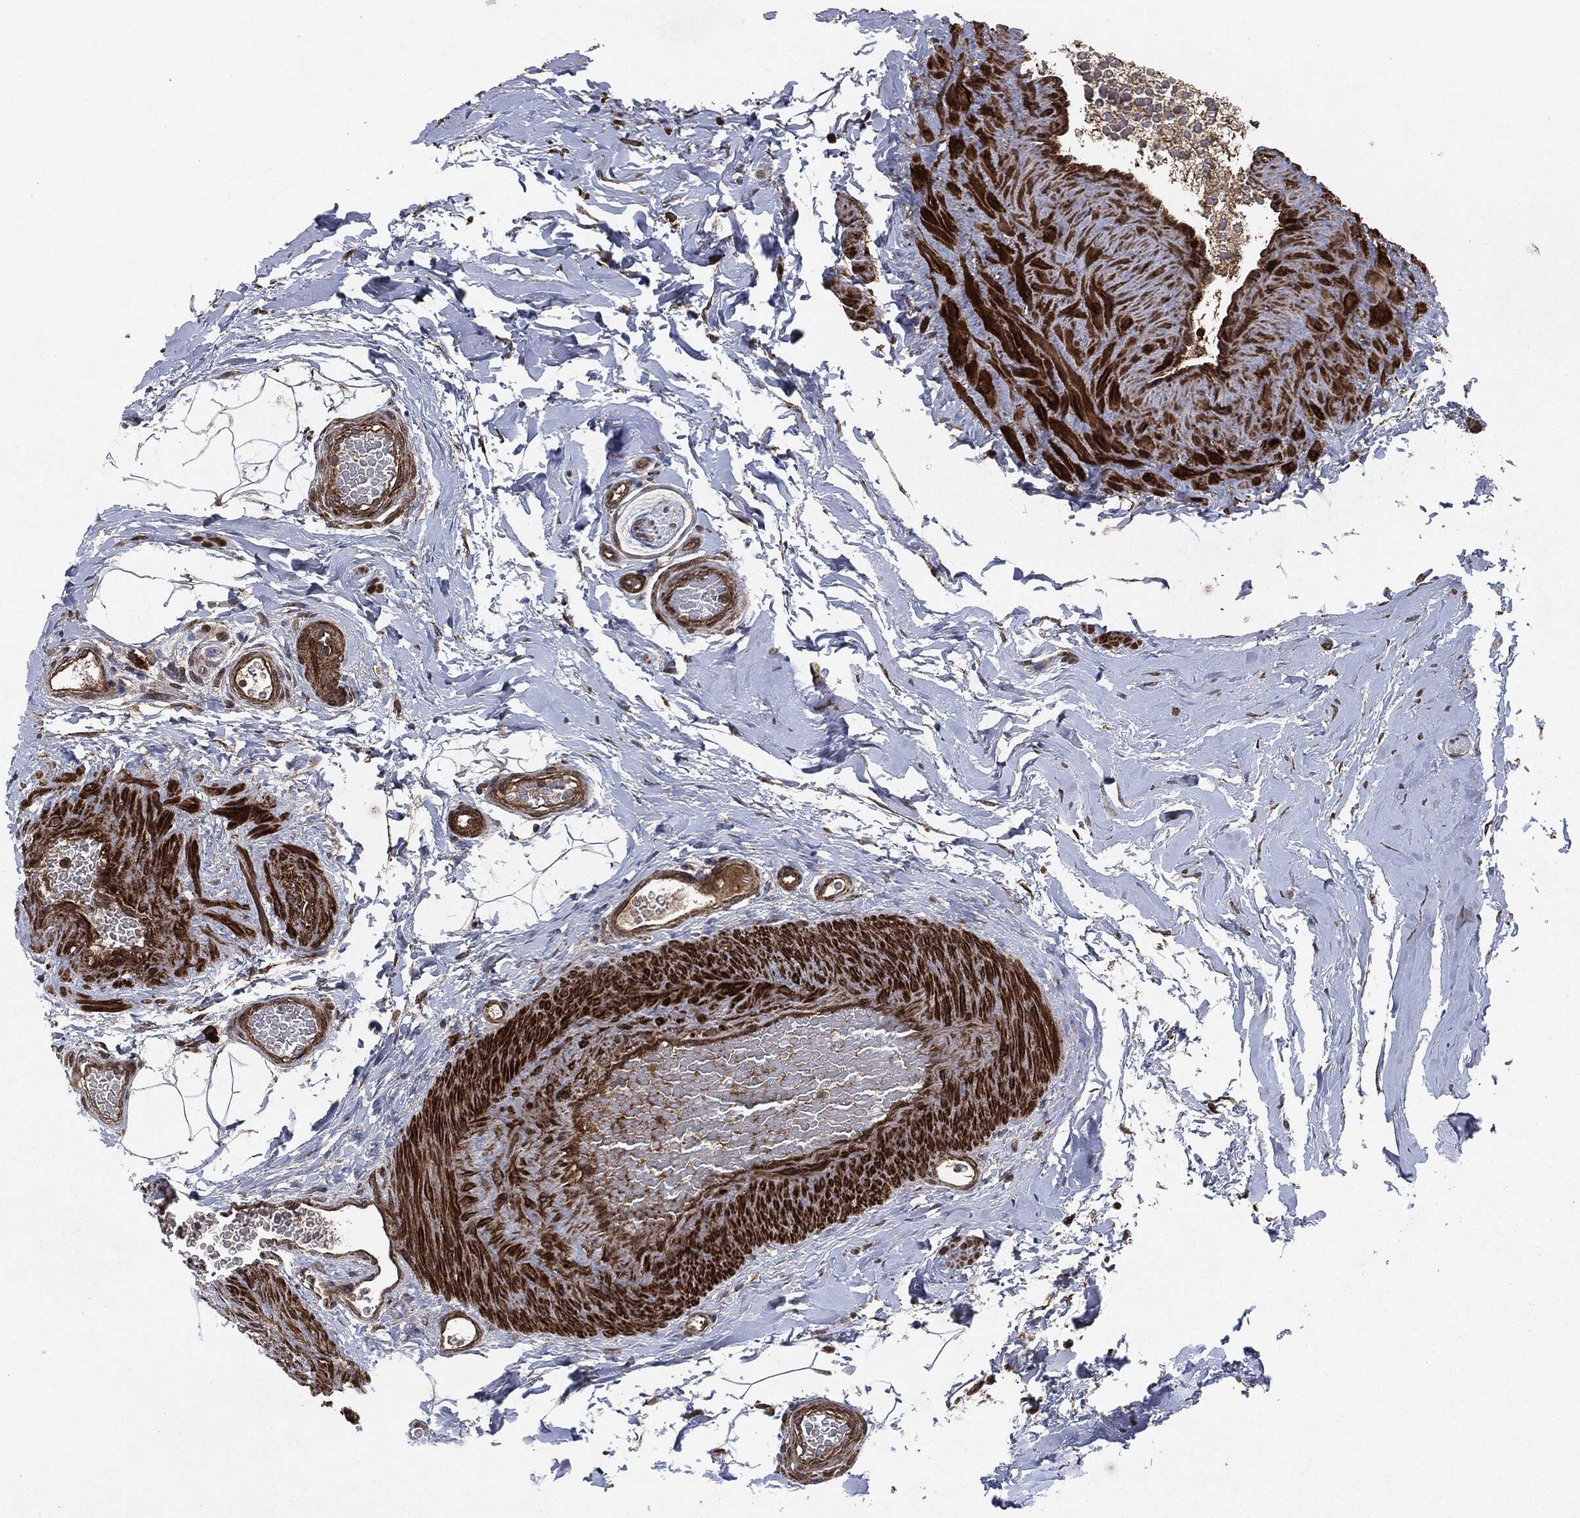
{"staining": {"intensity": "strong", "quantity": ">75%", "location": "cytoplasmic/membranous,nuclear"}, "tissue": "adipose tissue", "cell_type": "Adipocytes", "image_type": "normal", "snomed": [{"axis": "morphology", "description": "Normal tissue, NOS"}, {"axis": "topography", "description": "Soft tissue"}, {"axis": "topography", "description": "Vascular tissue"}], "caption": "A histopathology image of adipose tissue stained for a protein demonstrates strong cytoplasmic/membranous,nuclear brown staining in adipocytes. The staining was performed using DAB (3,3'-diaminobenzidine) to visualize the protein expression in brown, while the nuclei were stained in blue with hematoxylin (Magnification: 20x).", "gene": "RAF1", "patient": {"sex": "male", "age": 41}}